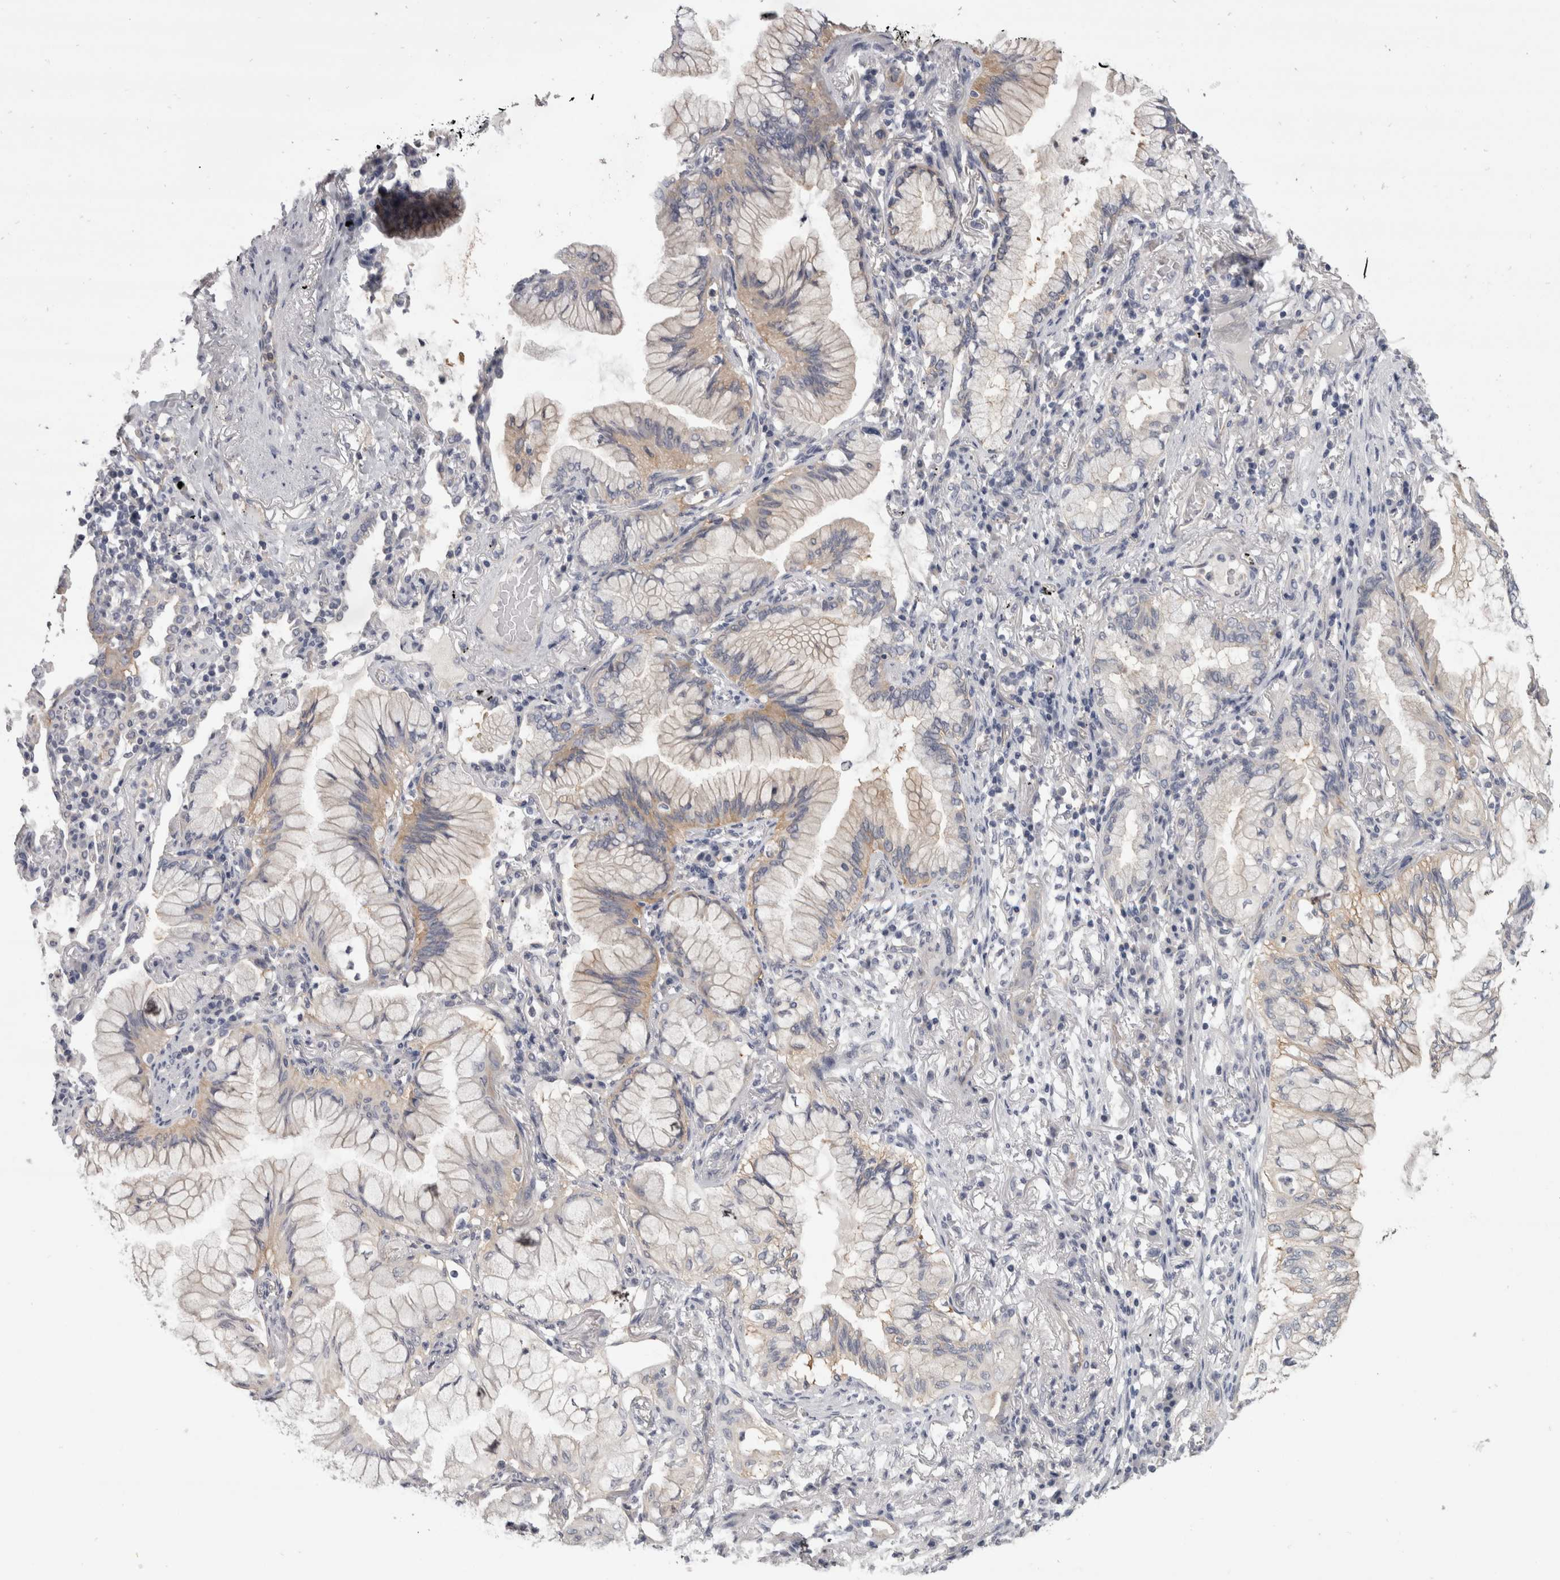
{"staining": {"intensity": "weak", "quantity": "<25%", "location": "cytoplasmic/membranous"}, "tissue": "lung cancer", "cell_type": "Tumor cells", "image_type": "cancer", "snomed": [{"axis": "morphology", "description": "Adenocarcinoma, NOS"}, {"axis": "topography", "description": "Lung"}], "caption": "Tumor cells show no significant protein positivity in lung cancer.", "gene": "LYZL6", "patient": {"sex": "female", "age": 70}}